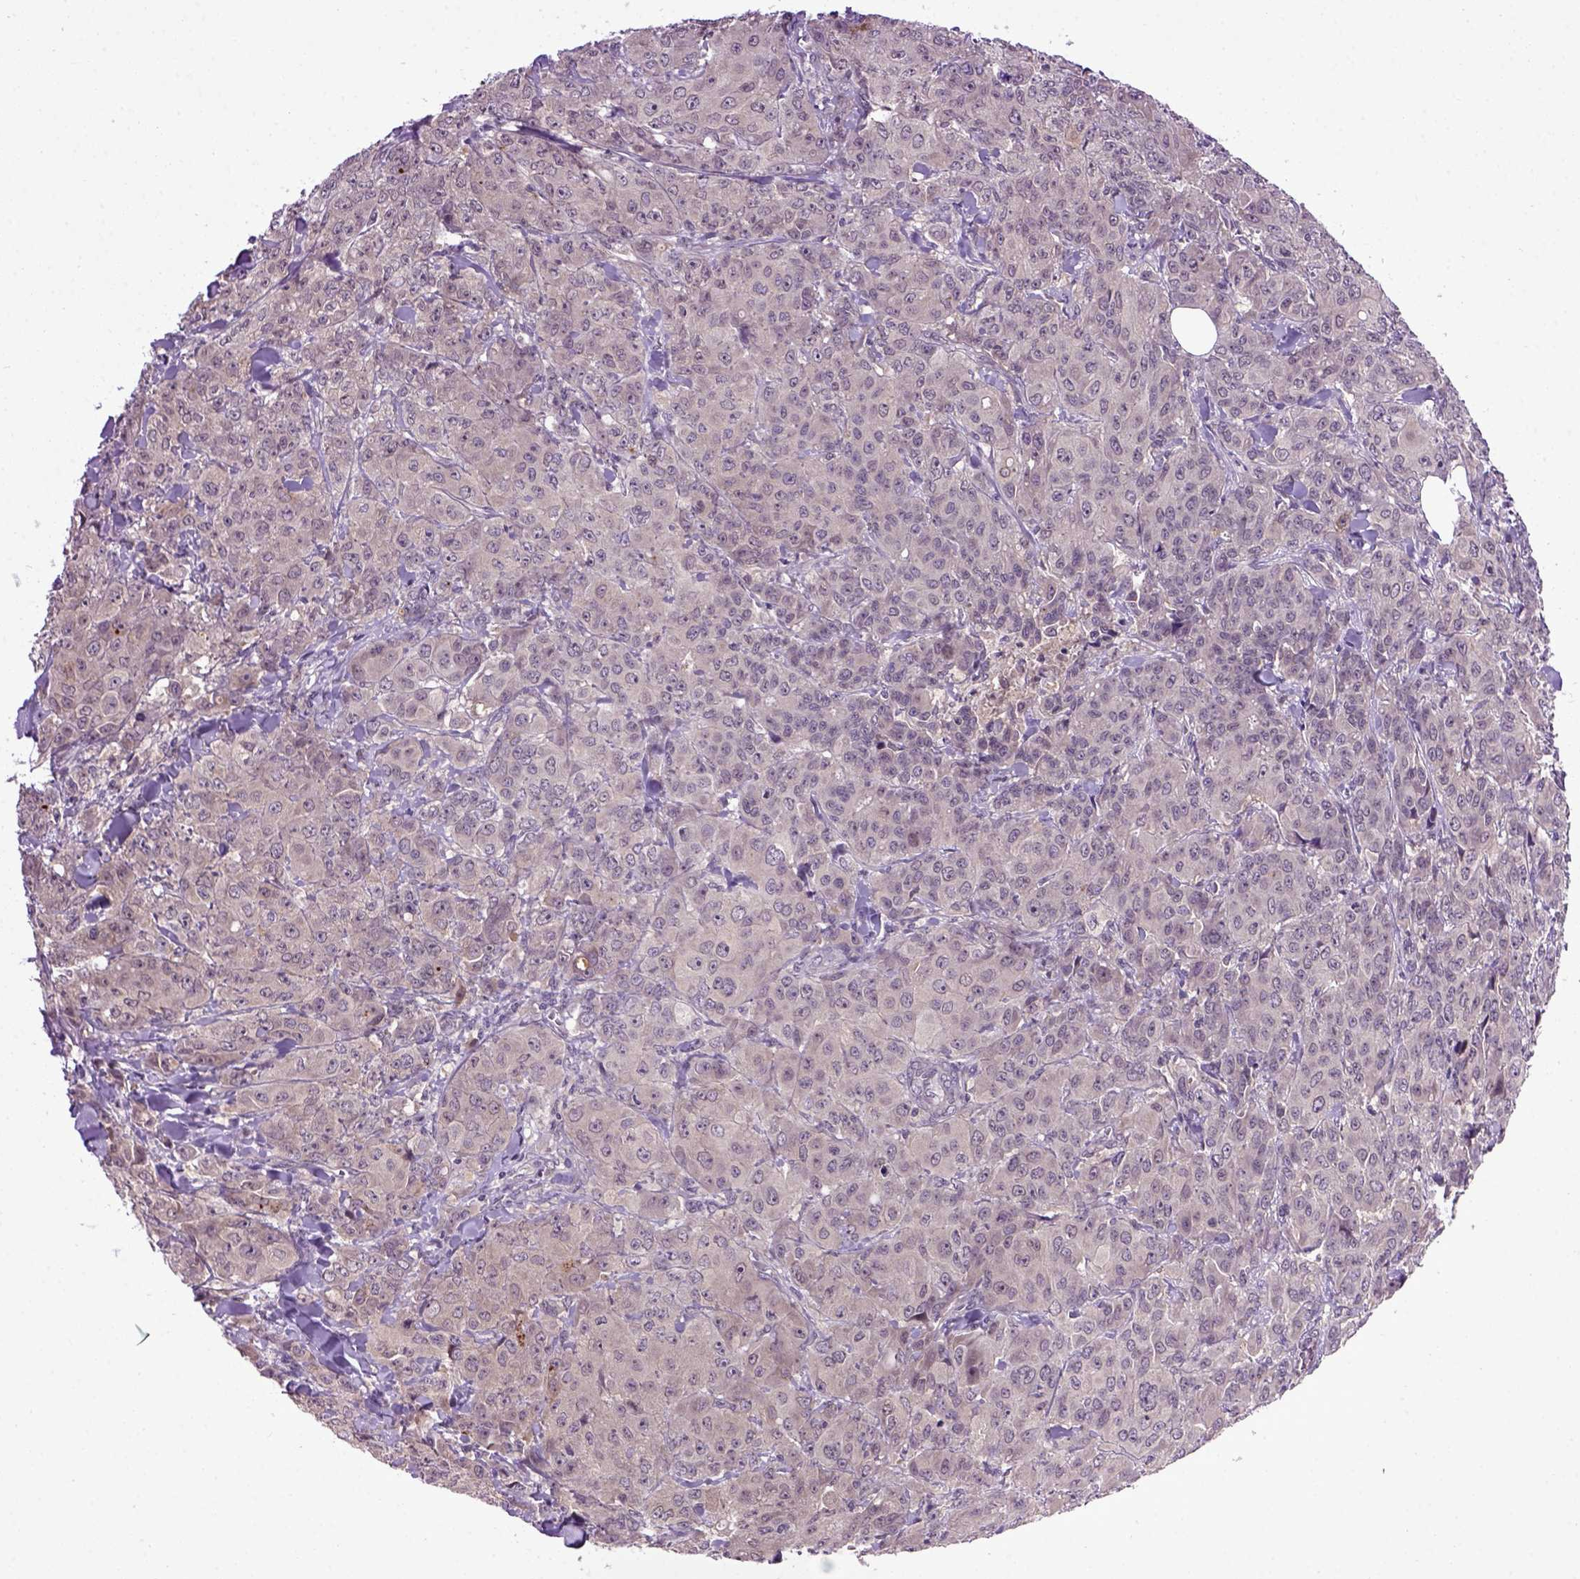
{"staining": {"intensity": "negative", "quantity": "none", "location": "none"}, "tissue": "breast cancer", "cell_type": "Tumor cells", "image_type": "cancer", "snomed": [{"axis": "morphology", "description": "Duct carcinoma"}, {"axis": "topography", "description": "Breast"}], "caption": "IHC micrograph of neoplastic tissue: human breast cancer stained with DAB exhibits no significant protein staining in tumor cells. (DAB (3,3'-diaminobenzidine) immunohistochemistry visualized using brightfield microscopy, high magnification).", "gene": "RAB43", "patient": {"sex": "female", "age": 43}}